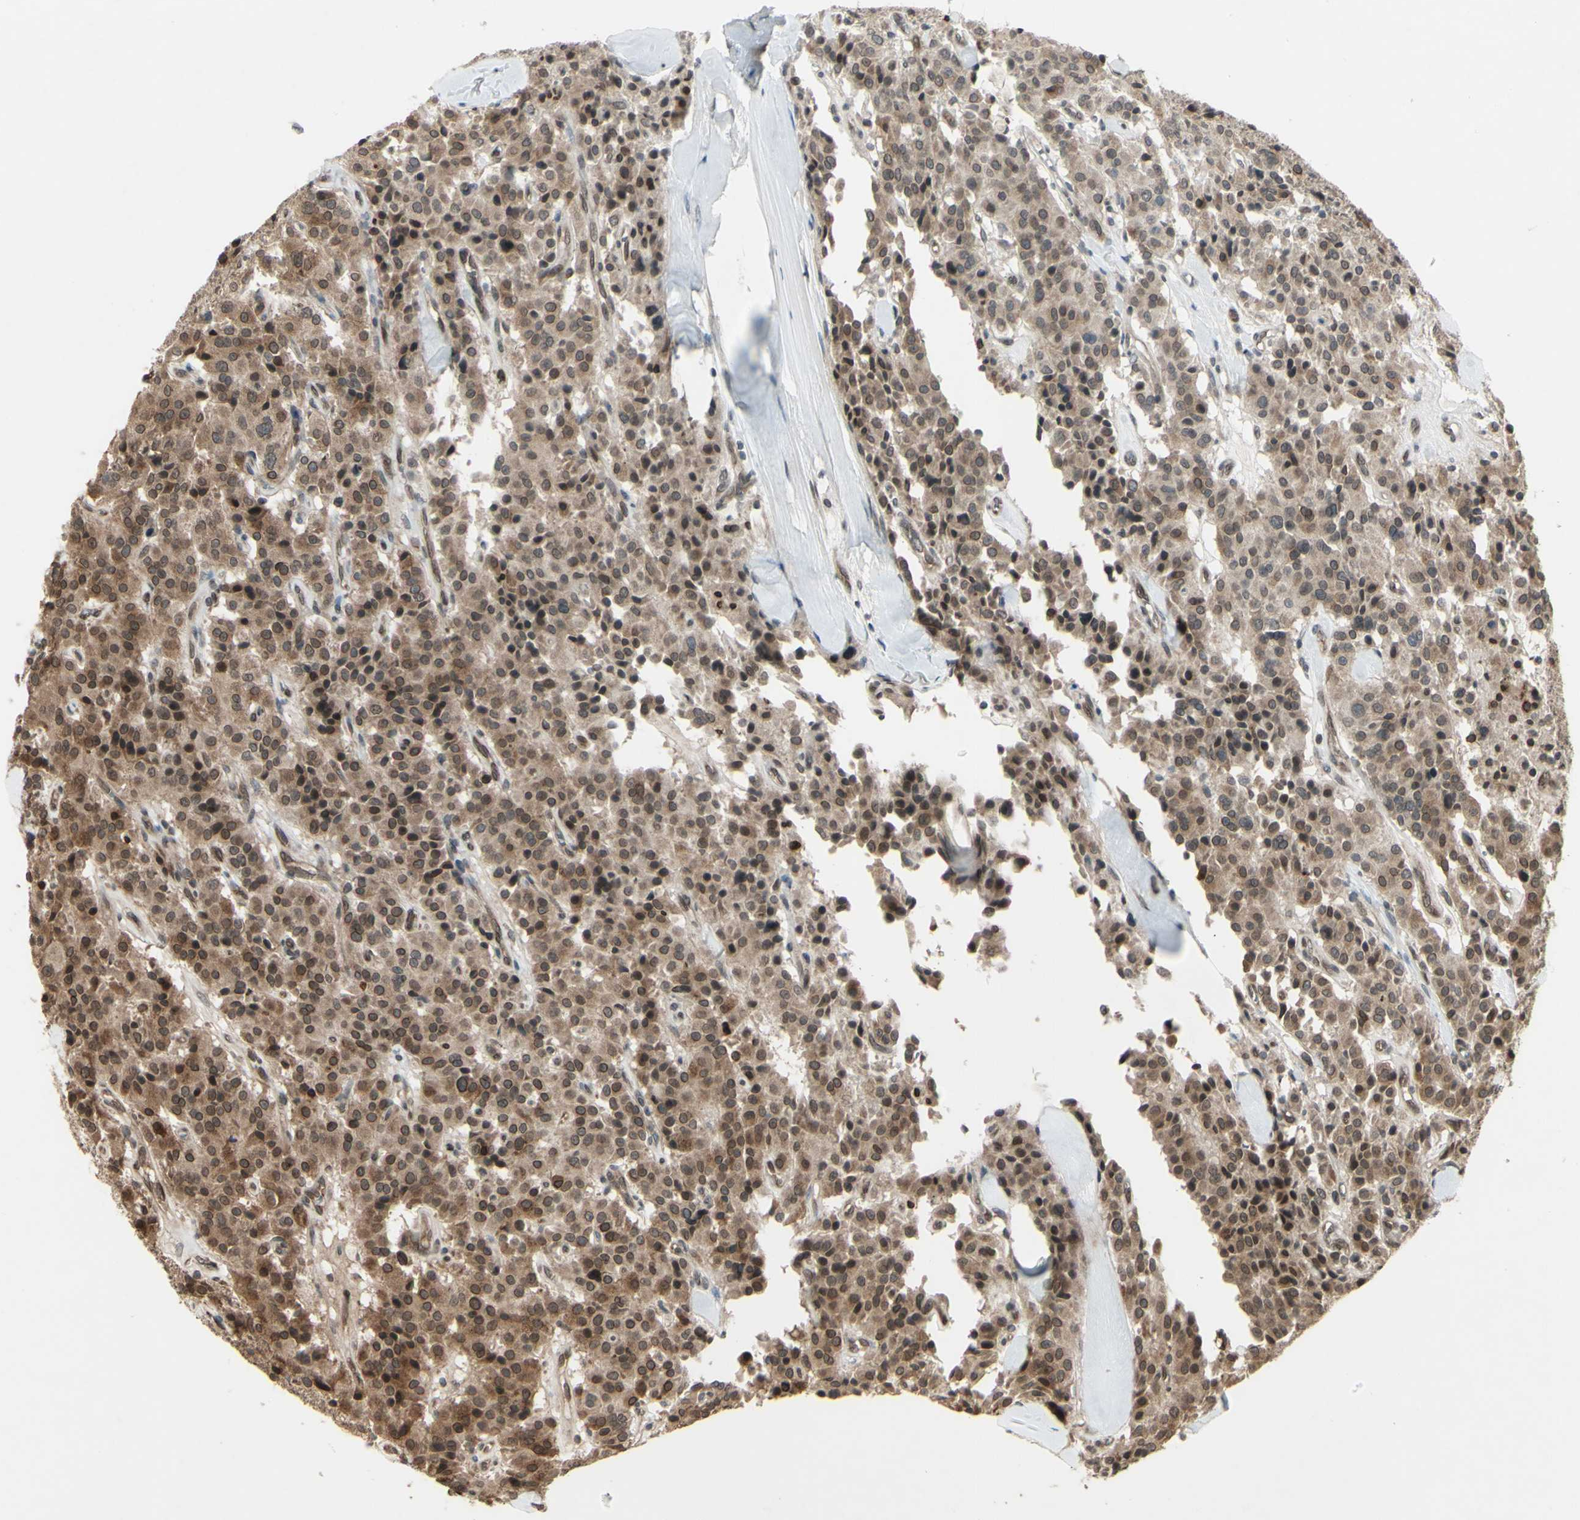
{"staining": {"intensity": "moderate", "quantity": ">75%", "location": "cytoplasmic/membranous,nuclear"}, "tissue": "carcinoid", "cell_type": "Tumor cells", "image_type": "cancer", "snomed": [{"axis": "morphology", "description": "Carcinoid, malignant, NOS"}, {"axis": "topography", "description": "Lung"}], "caption": "Protein expression analysis of malignant carcinoid shows moderate cytoplasmic/membranous and nuclear staining in about >75% of tumor cells.", "gene": "MLF2", "patient": {"sex": "male", "age": 30}}